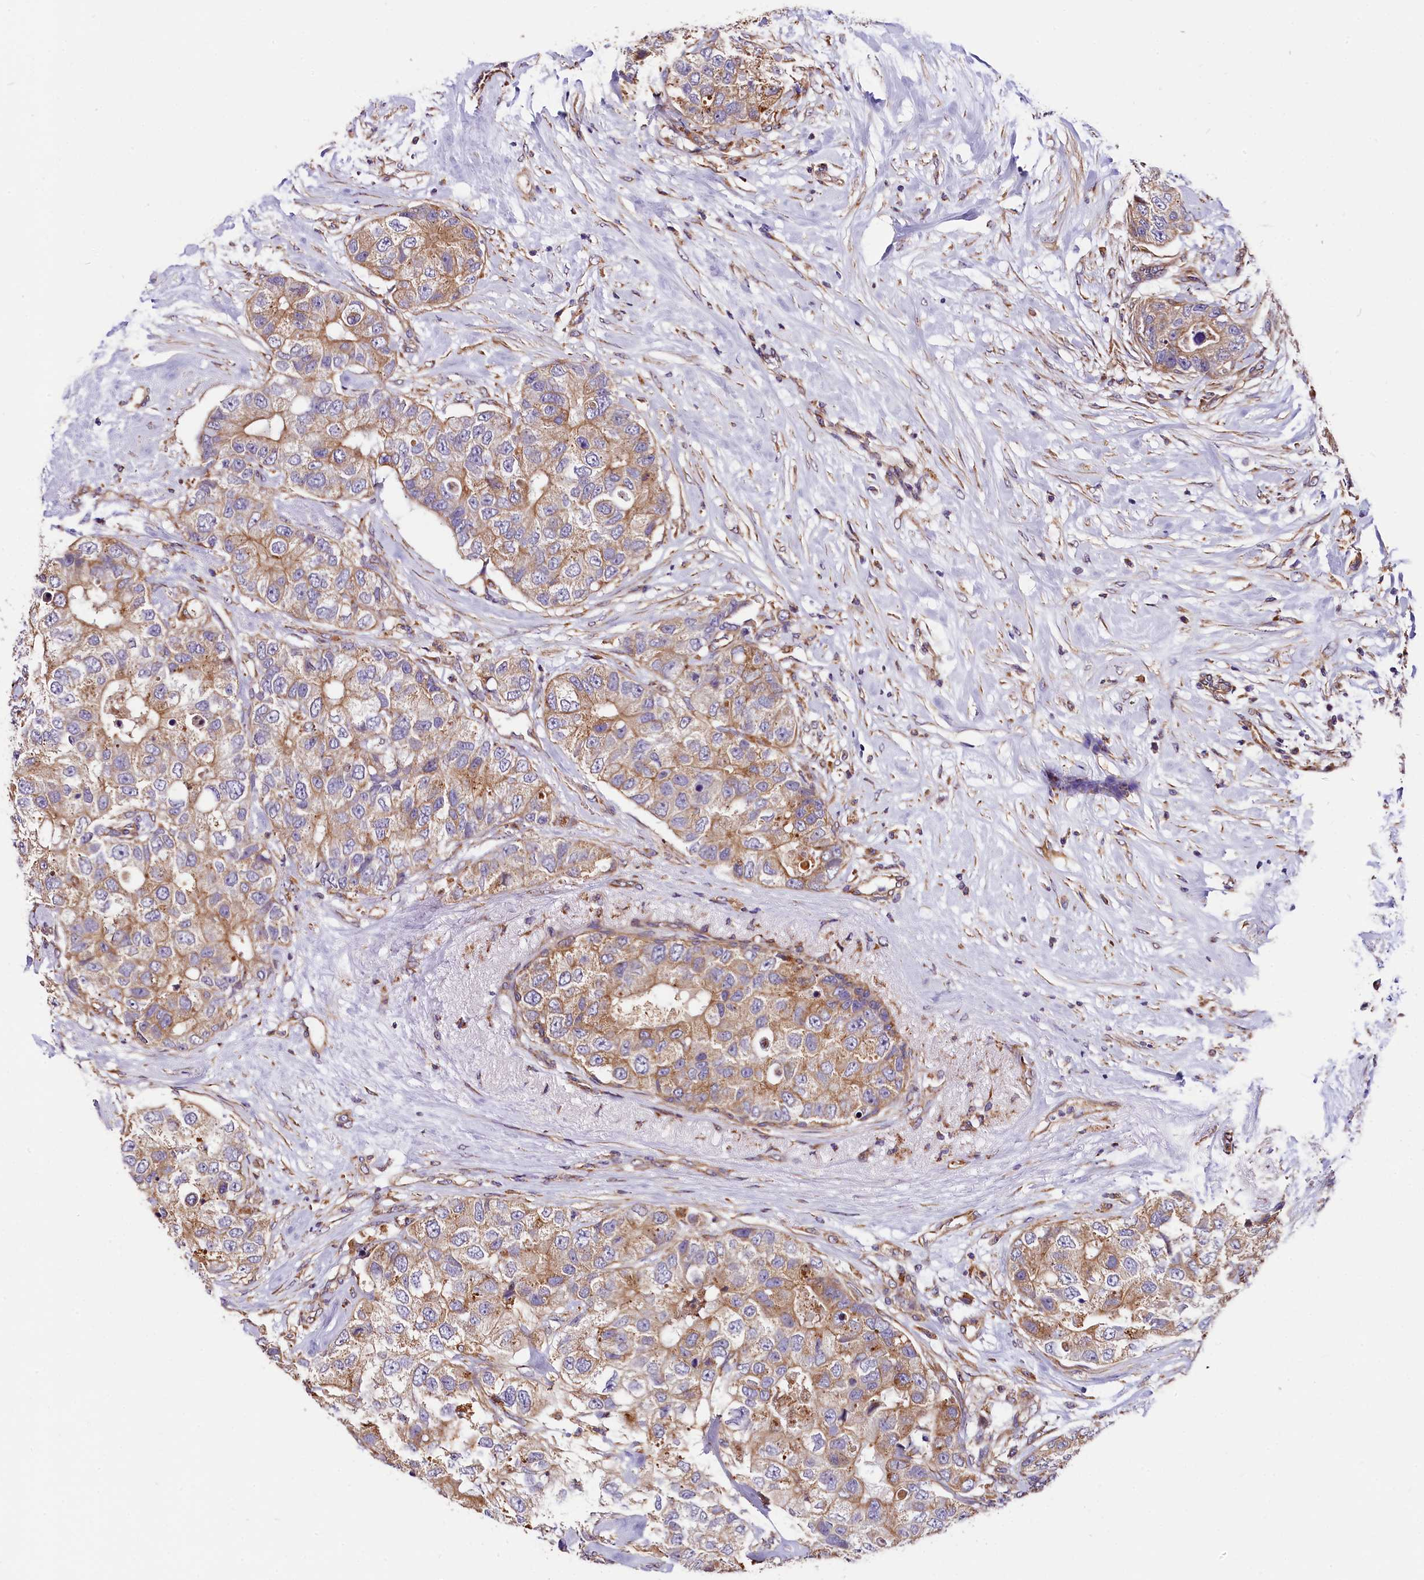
{"staining": {"intensity": "weak", "quantity": ">75%", "location": "cytoplasmic/membranous"}, "tissue": "breast cancer", "cell_type": "Tumor cells", "image_type": "cancer", "snomed": [{"axis": "morphology", "description": "Duct carcinoma"}, {"axis": "topography", "description": "Breast"}], "caption": "Immunohistochemical staining of human breast infiltrating ductal carcinoma exhibits weak cytoplasmic/membranous protein expression in approximately >75% of tumor cells. The staining was performed using DAB (3,3'-diaminobenzidine), with brown indicating positive protein expression. Nuclei are stained blue with hematoxylin.", "gene": "ACAA2", "patient": {"sex": "female", "age": 62}}